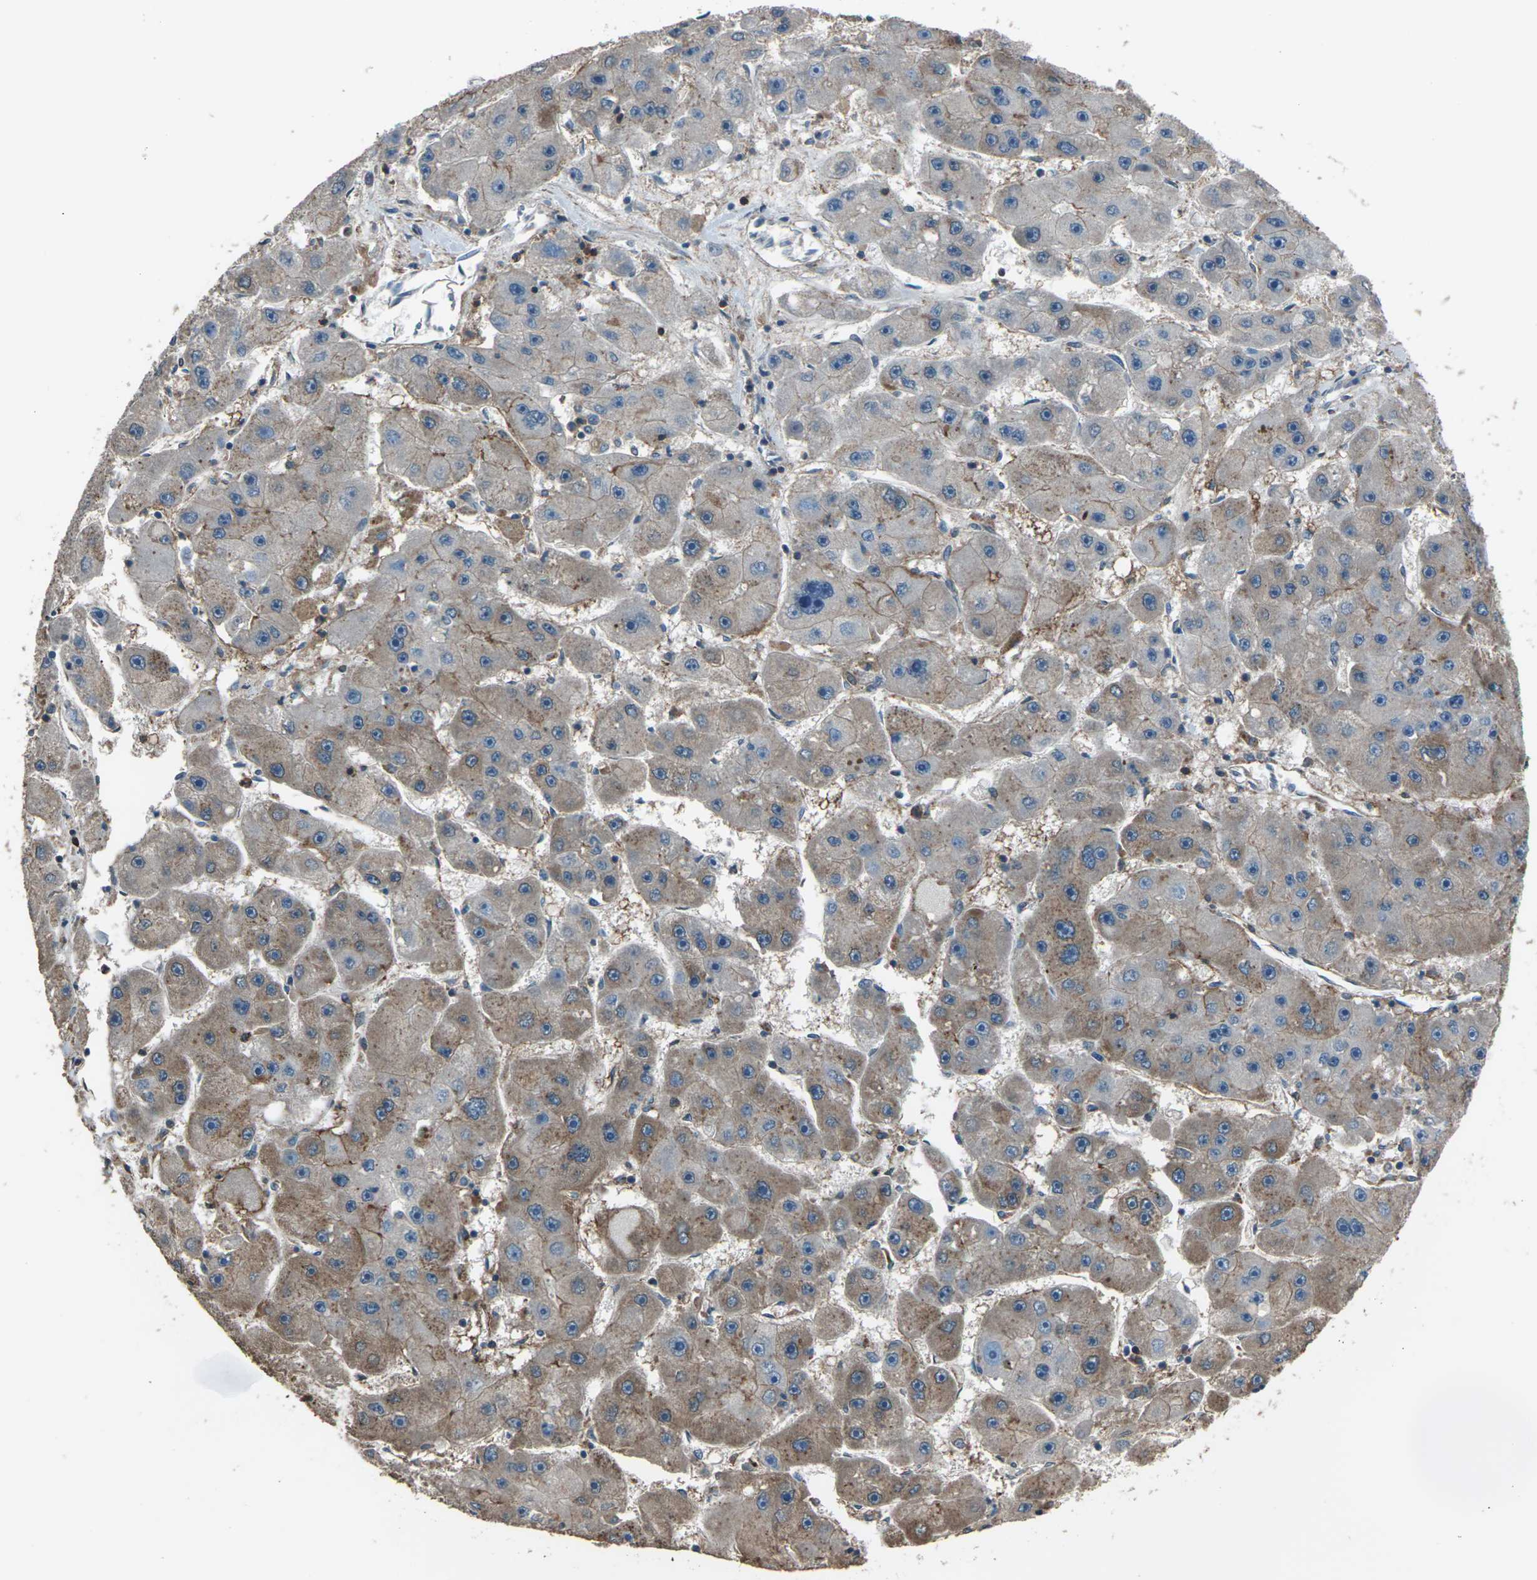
{"staining": {"intensity": "weak", "quantity": ">75%", "location": "cytoplasmic/membranous"}, "tissue": "liver cancer", "cell_type": "Tumor cells", "image_type": "cancer", "snomed": [{"axis": "morphology", "description": "Carcinoma, Hepatocellular, NOS"}, {"axis": "topography", "description": "Liver"}], "caption": "Immunohistochemistry (IHC) of liver cancer reveals low levels of weak cytoplasmic/membranous expression in about >75% of tumor cells. The staining was performed using DAB (3,3'-diaminobenzidine) to visualize the protein expression in brown, while the nuclei were stained in blue with hematoxylin (Magnification: 20x).", "gene": "CMTM4", "patient": {"sex": "female", "age": 61}}